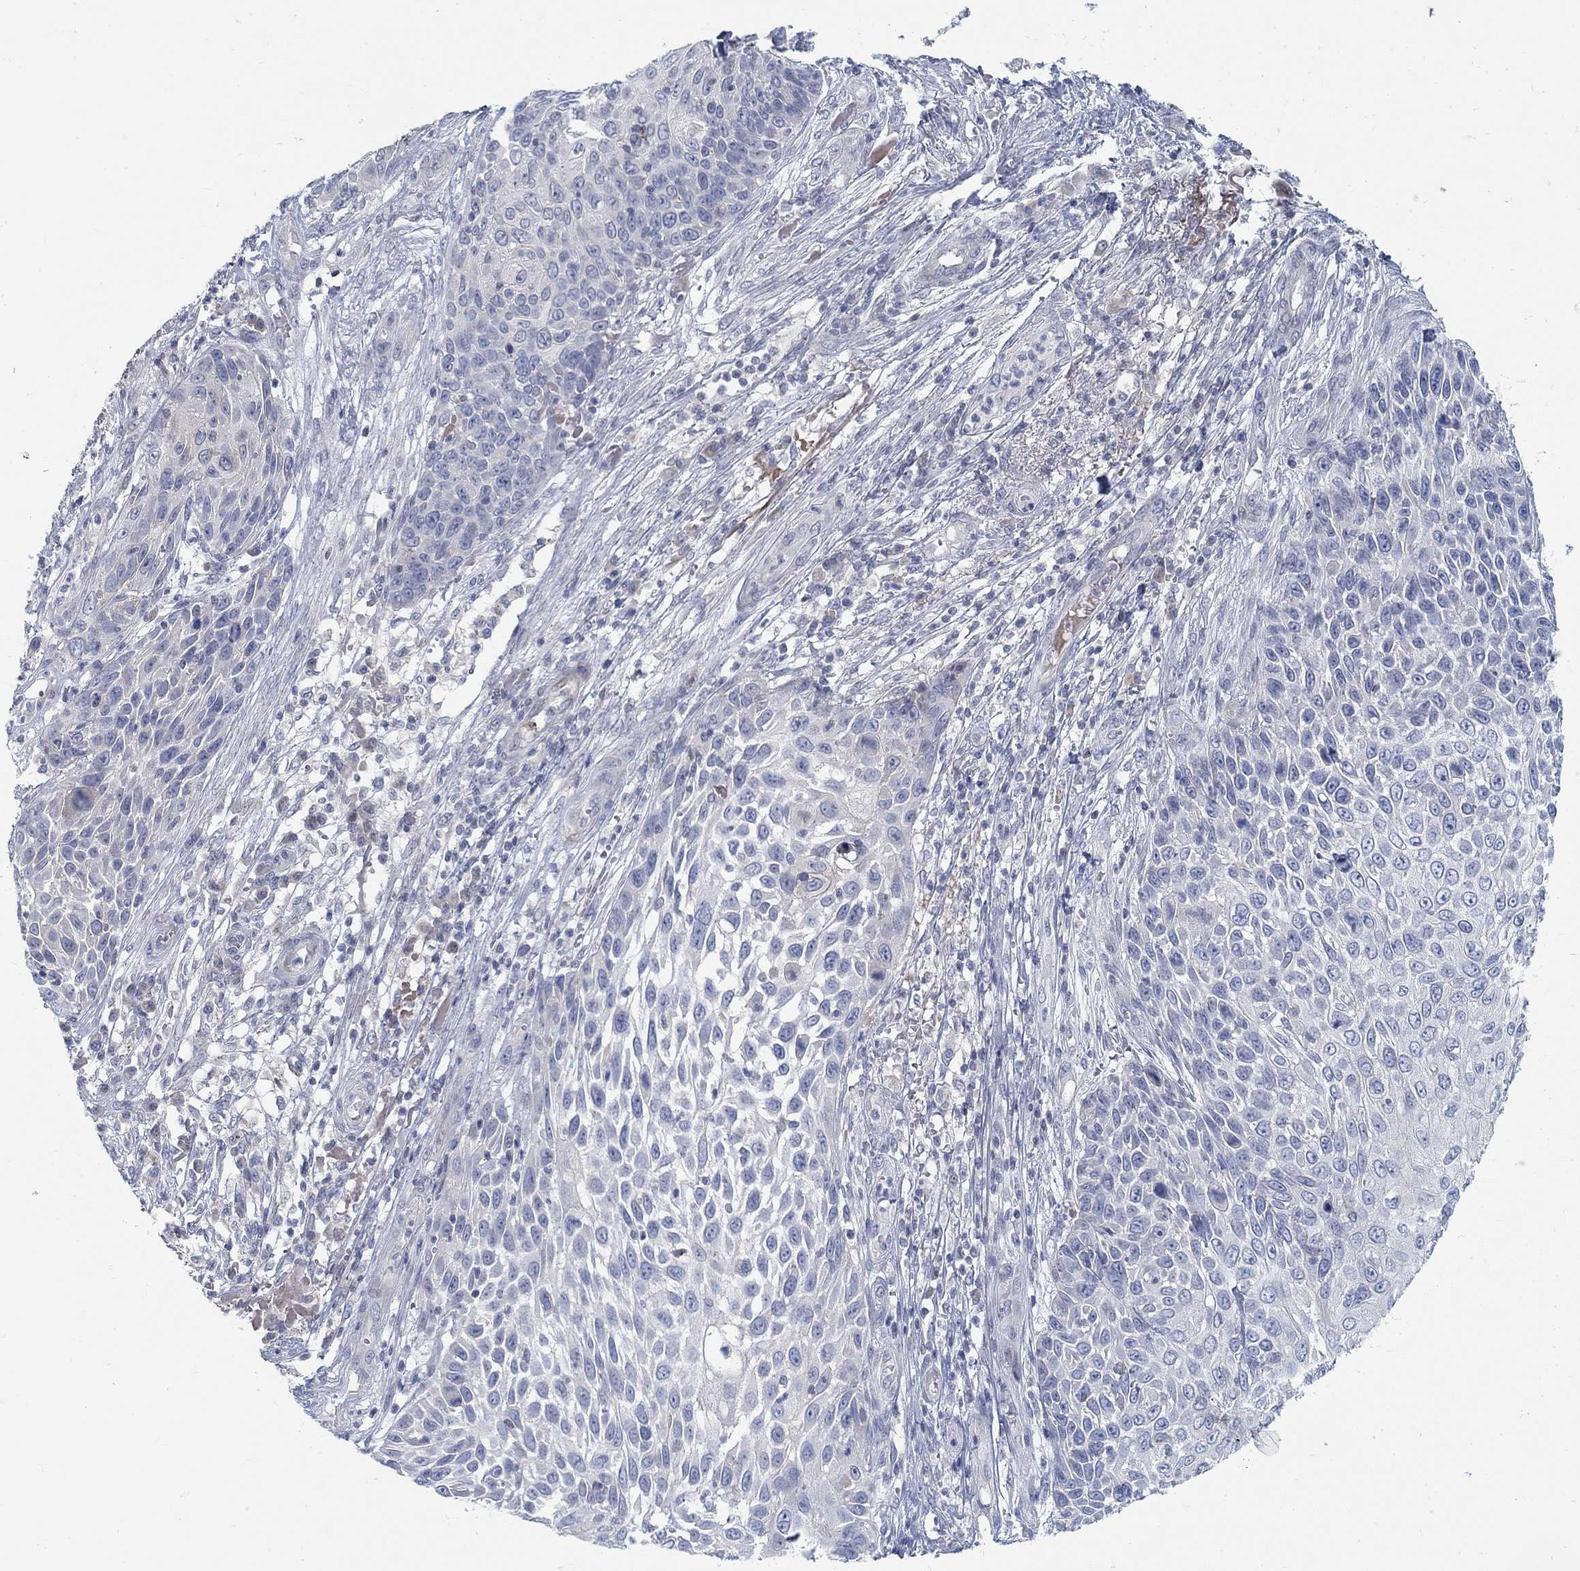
{"staining": {"intensity": "negative", "quantity": "none", "location": "none"}, "tissue": "skin cancer", "cell_type": "Tumor cells", "image_type": "cancer", "snomed": [{"axis": "morphology", "description": "Squamous cell carcinoma, NOS"}, {"axis": "topography", "description": "Skin"}], "caption": "A micrograph of skin squamous cell carcinoma stained for a protein reveals no brown staining in tumor cells.", "gene": "ANO7", "patient": {"sex": "male", "age": 92}}